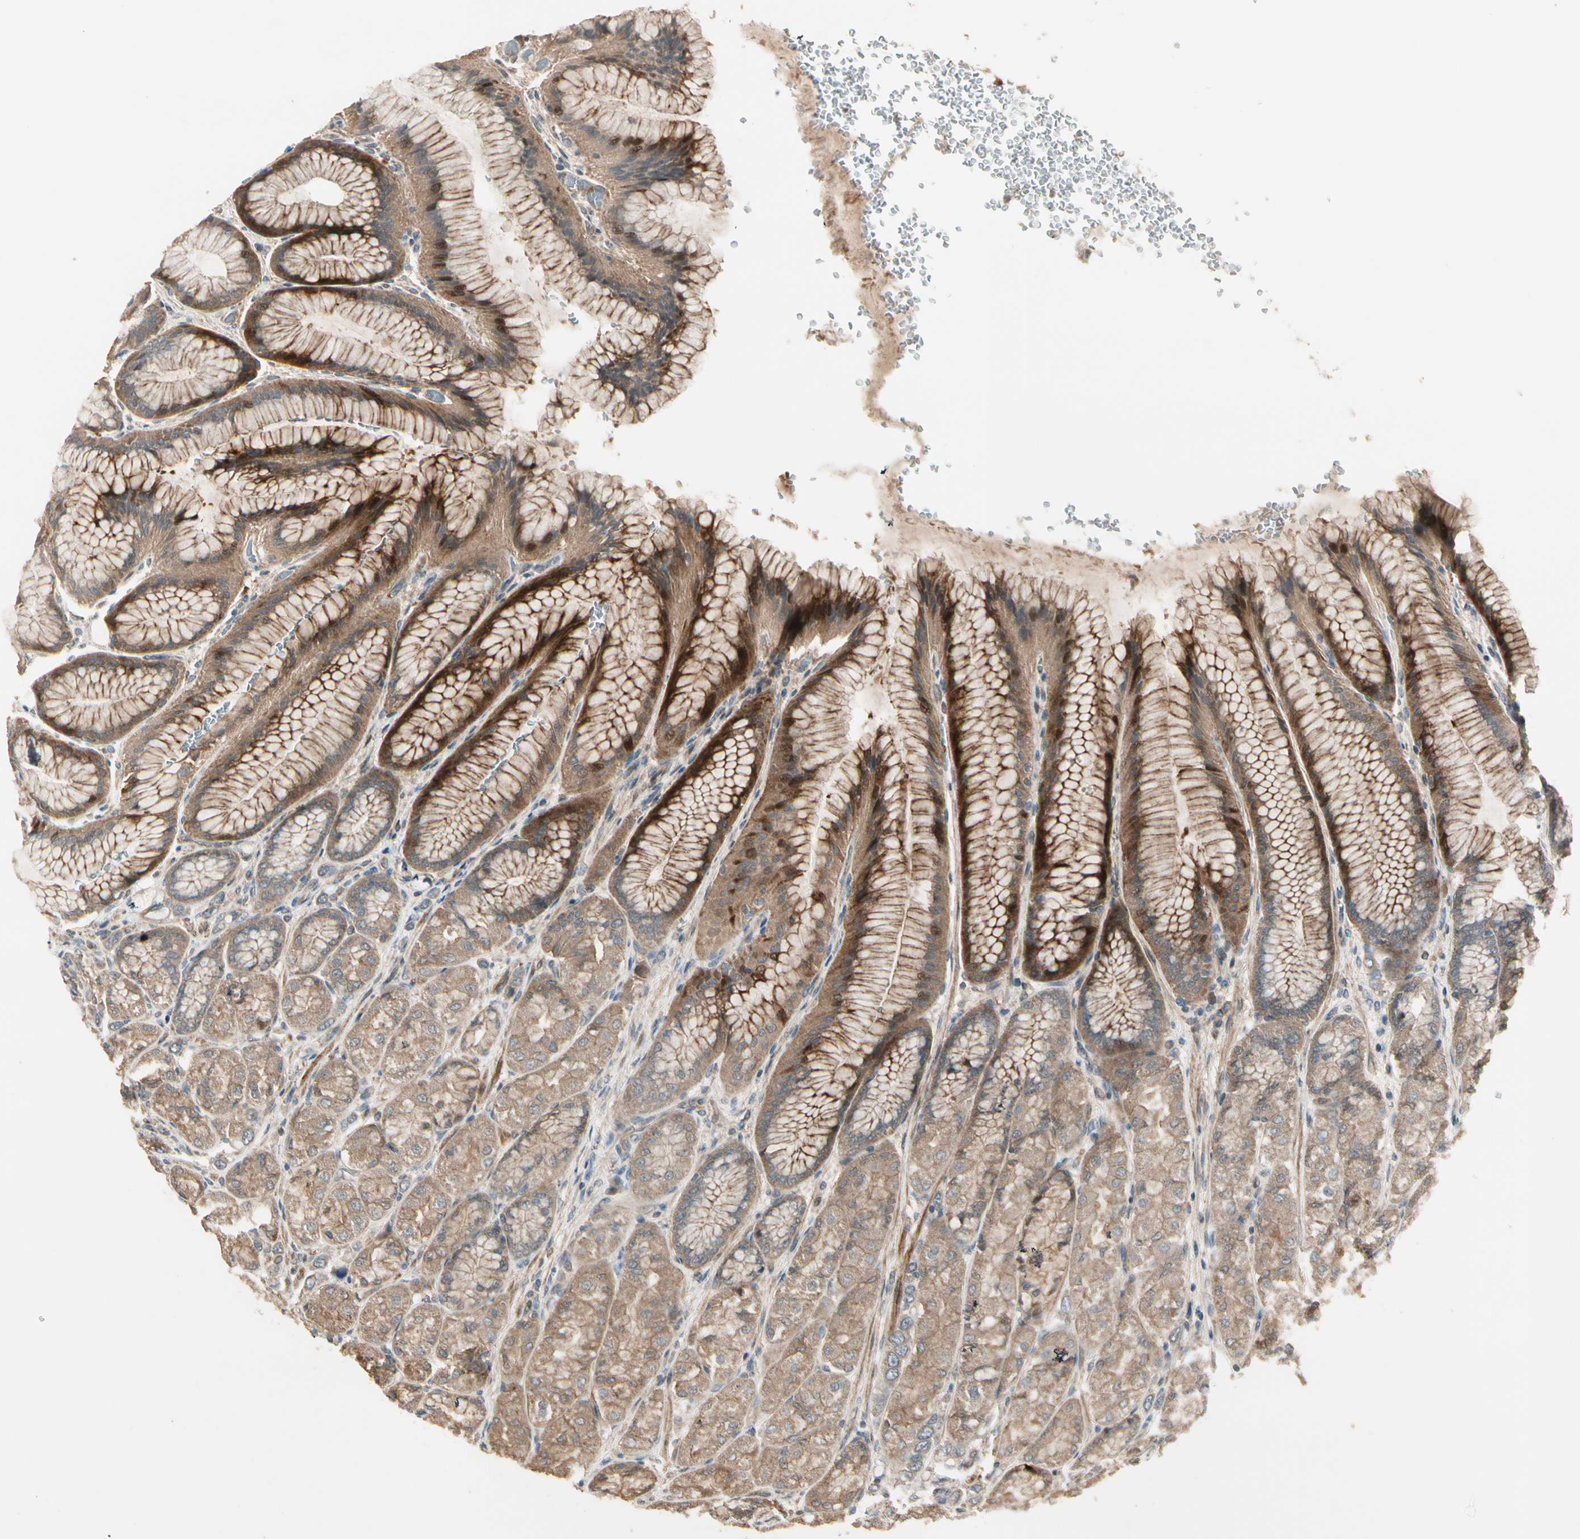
{"staining": {"intensity": "moderate", "quantity": ">75%", "location": "cytoplasmic/membranous"}, "tissue": "stomach", "cell_type": "Glandular cells", "image_type": "normal", "snomed": [{"axis": "morphology", "description": "Normal tissue, NOS"}, {"axis": "morphology", "description": "Adenocarcinoma, NOS"}, {"axis": "topography", "description": "Stomach"}, {"axis": "topography", "description": "Stomach, lower"}], "caption": "Immunohistochemical staining of unremarkable stomach reveals moderate cytoplasmic/membranous protein staining in about >75% of glandular cells.", "gene": "ACVR1", "patient": {"sex": "female", "age": 65}}